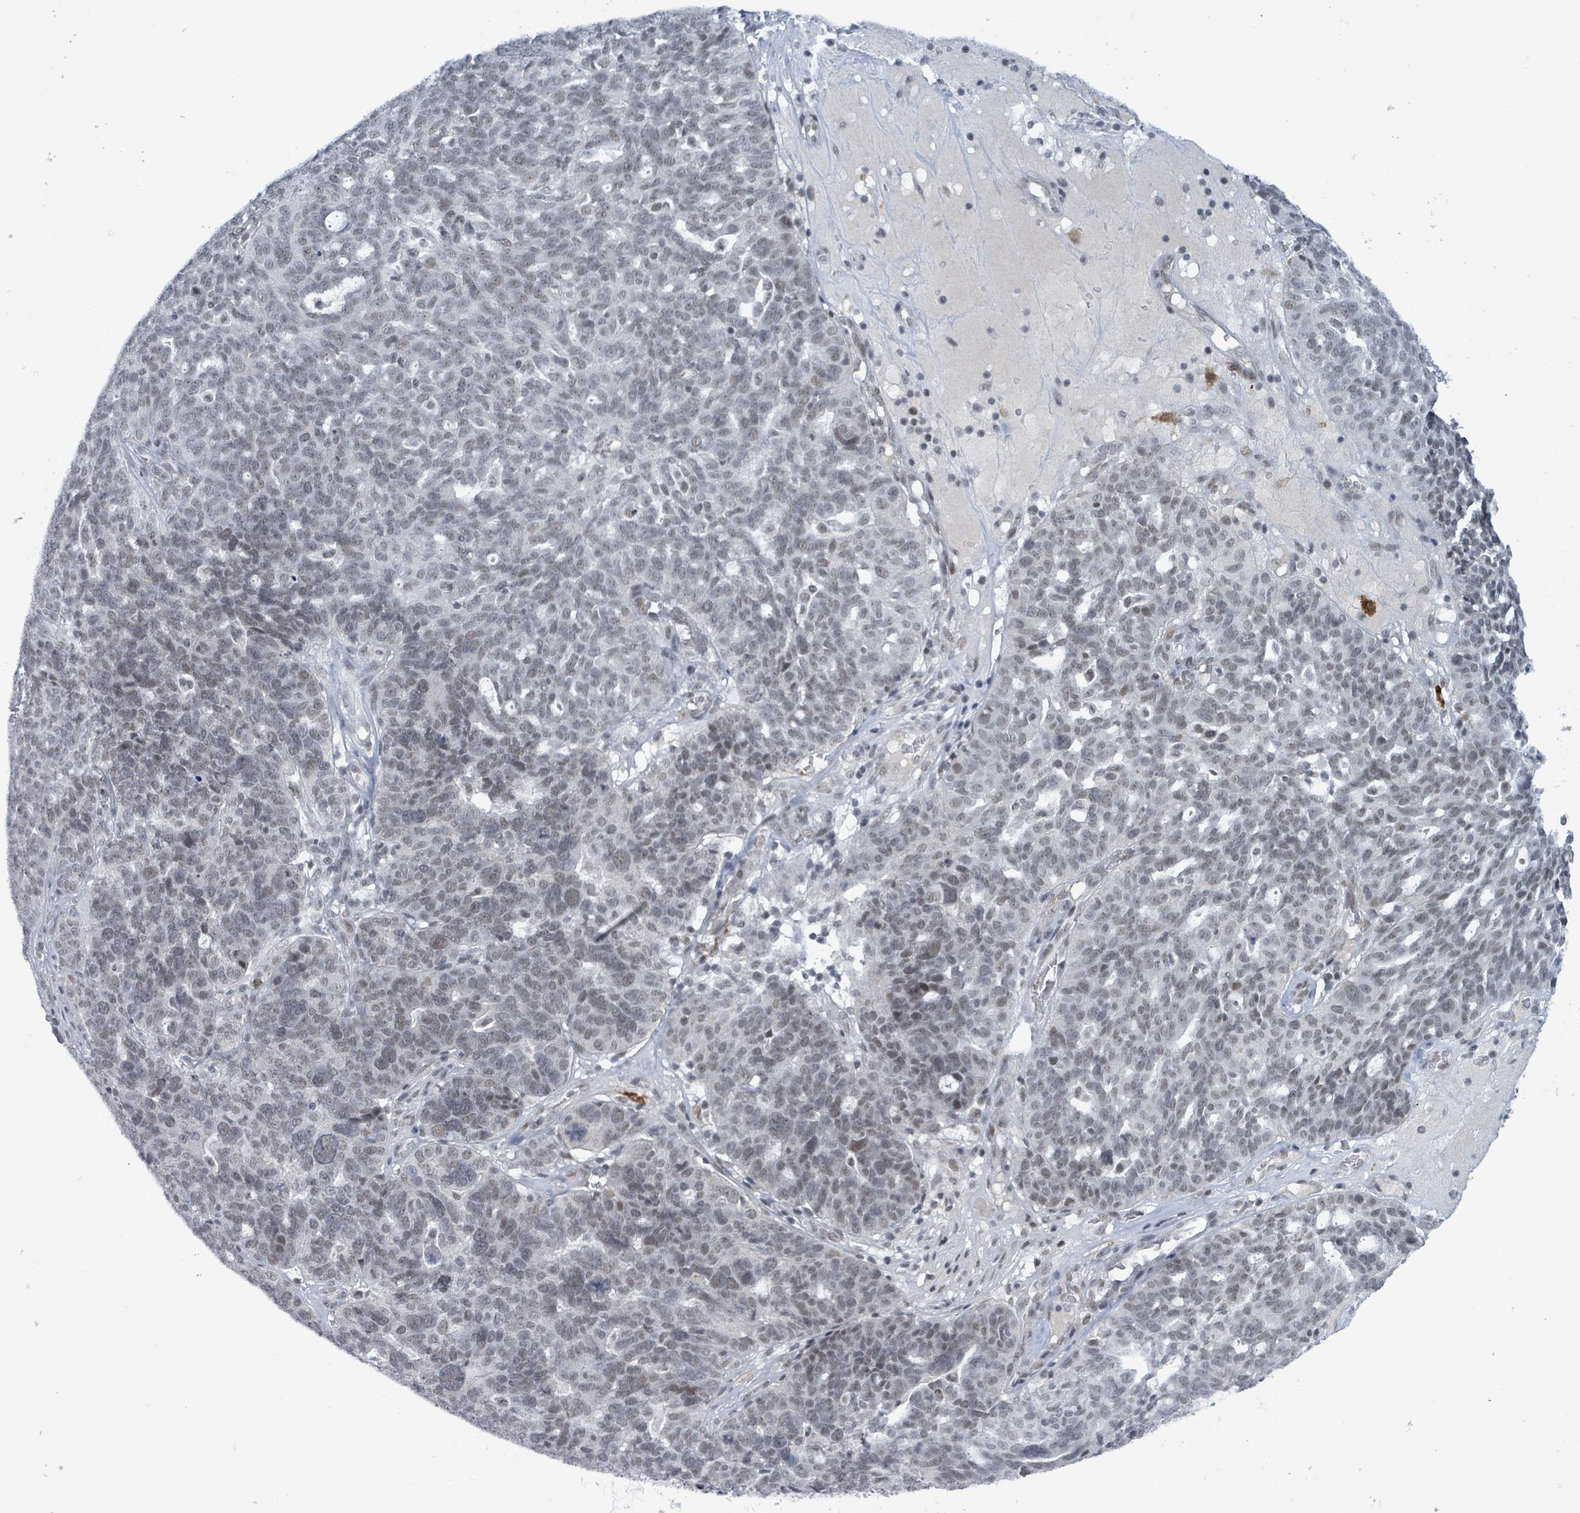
{"staining": {"intensity": "weak", "quantity": "25%-75%", "location": "nuclear"}, "tissue": "ovarian cancer", "cell_type": "Tumor cells", "image_type": "cancer", "snomed": [{"axis": "morphology", "description": "Cystadenocarcinoma, serous, NOS"}, {"axis": "topography", "description": "Ovary"}], "caption": "DAB immunohistochemical staining of ovarian cancer shows weak nuclear protein staining in about 25%-75% of tumor cells.", "gene": "BANP", "patient": {"sex": "female", "age": 59}}